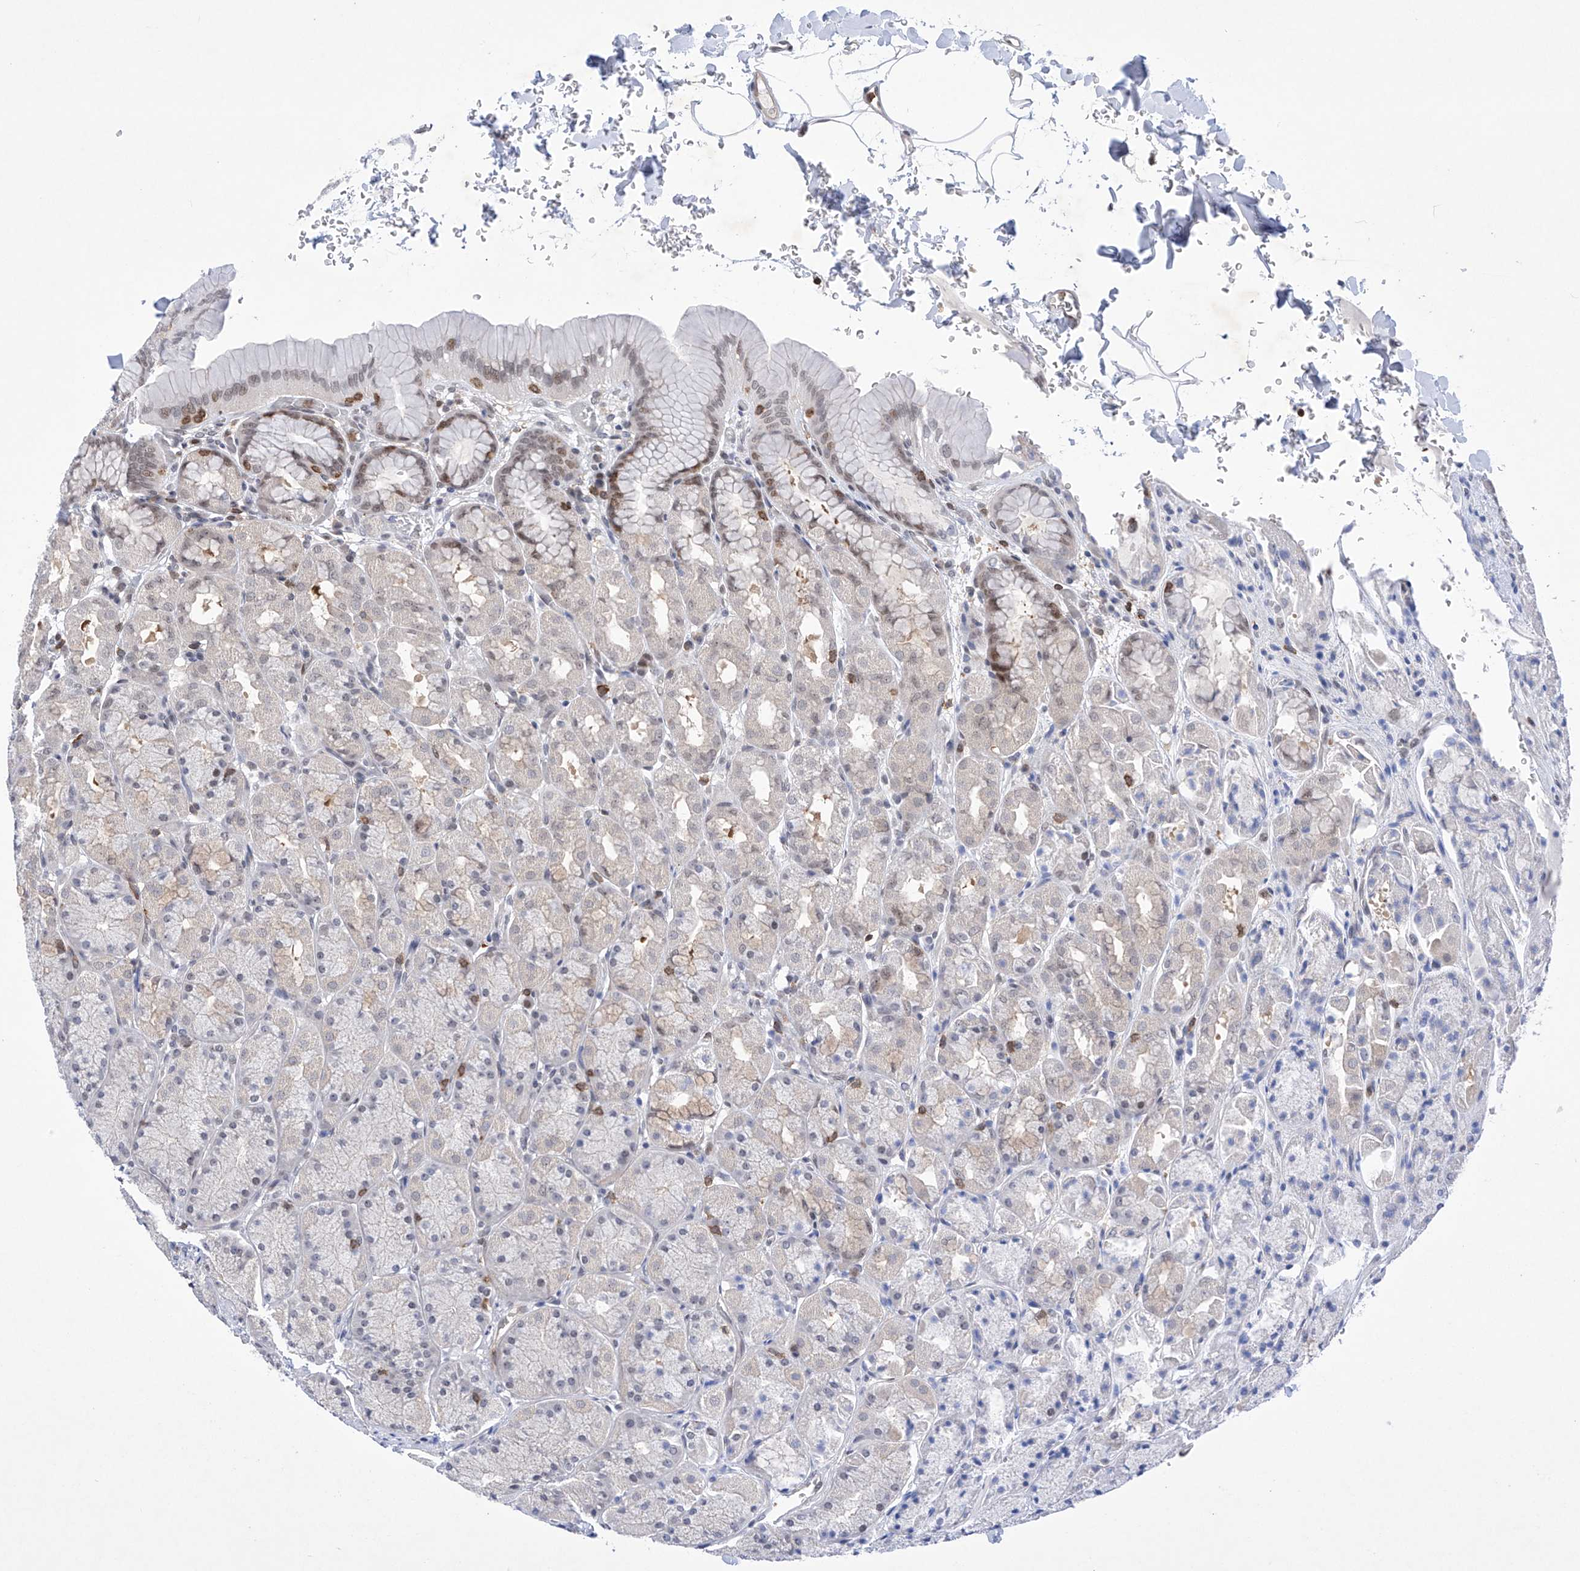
{"staining": {"intensity": "weak", "quantity": "<25%", "location": "cytoplasmic/membranous,nuclear"}, "tissue": "stomach", "cell_type": "Glandular cells", "image_type": "normal", "snomed": [{"axis": "morphology", "description": "Normal tissue, NOS"}, {"axis": "topography", "description": "Stomach"}], "caption": "There is no significant positivity in glandular cells of stomach. (Stains: DAB immunohistochemistry with hematoxylin counter stain, Microscopy: brightfield microscopy at high magnification).", "gene": "MSL3", "patient": {"sex": "male", "age": 42}}